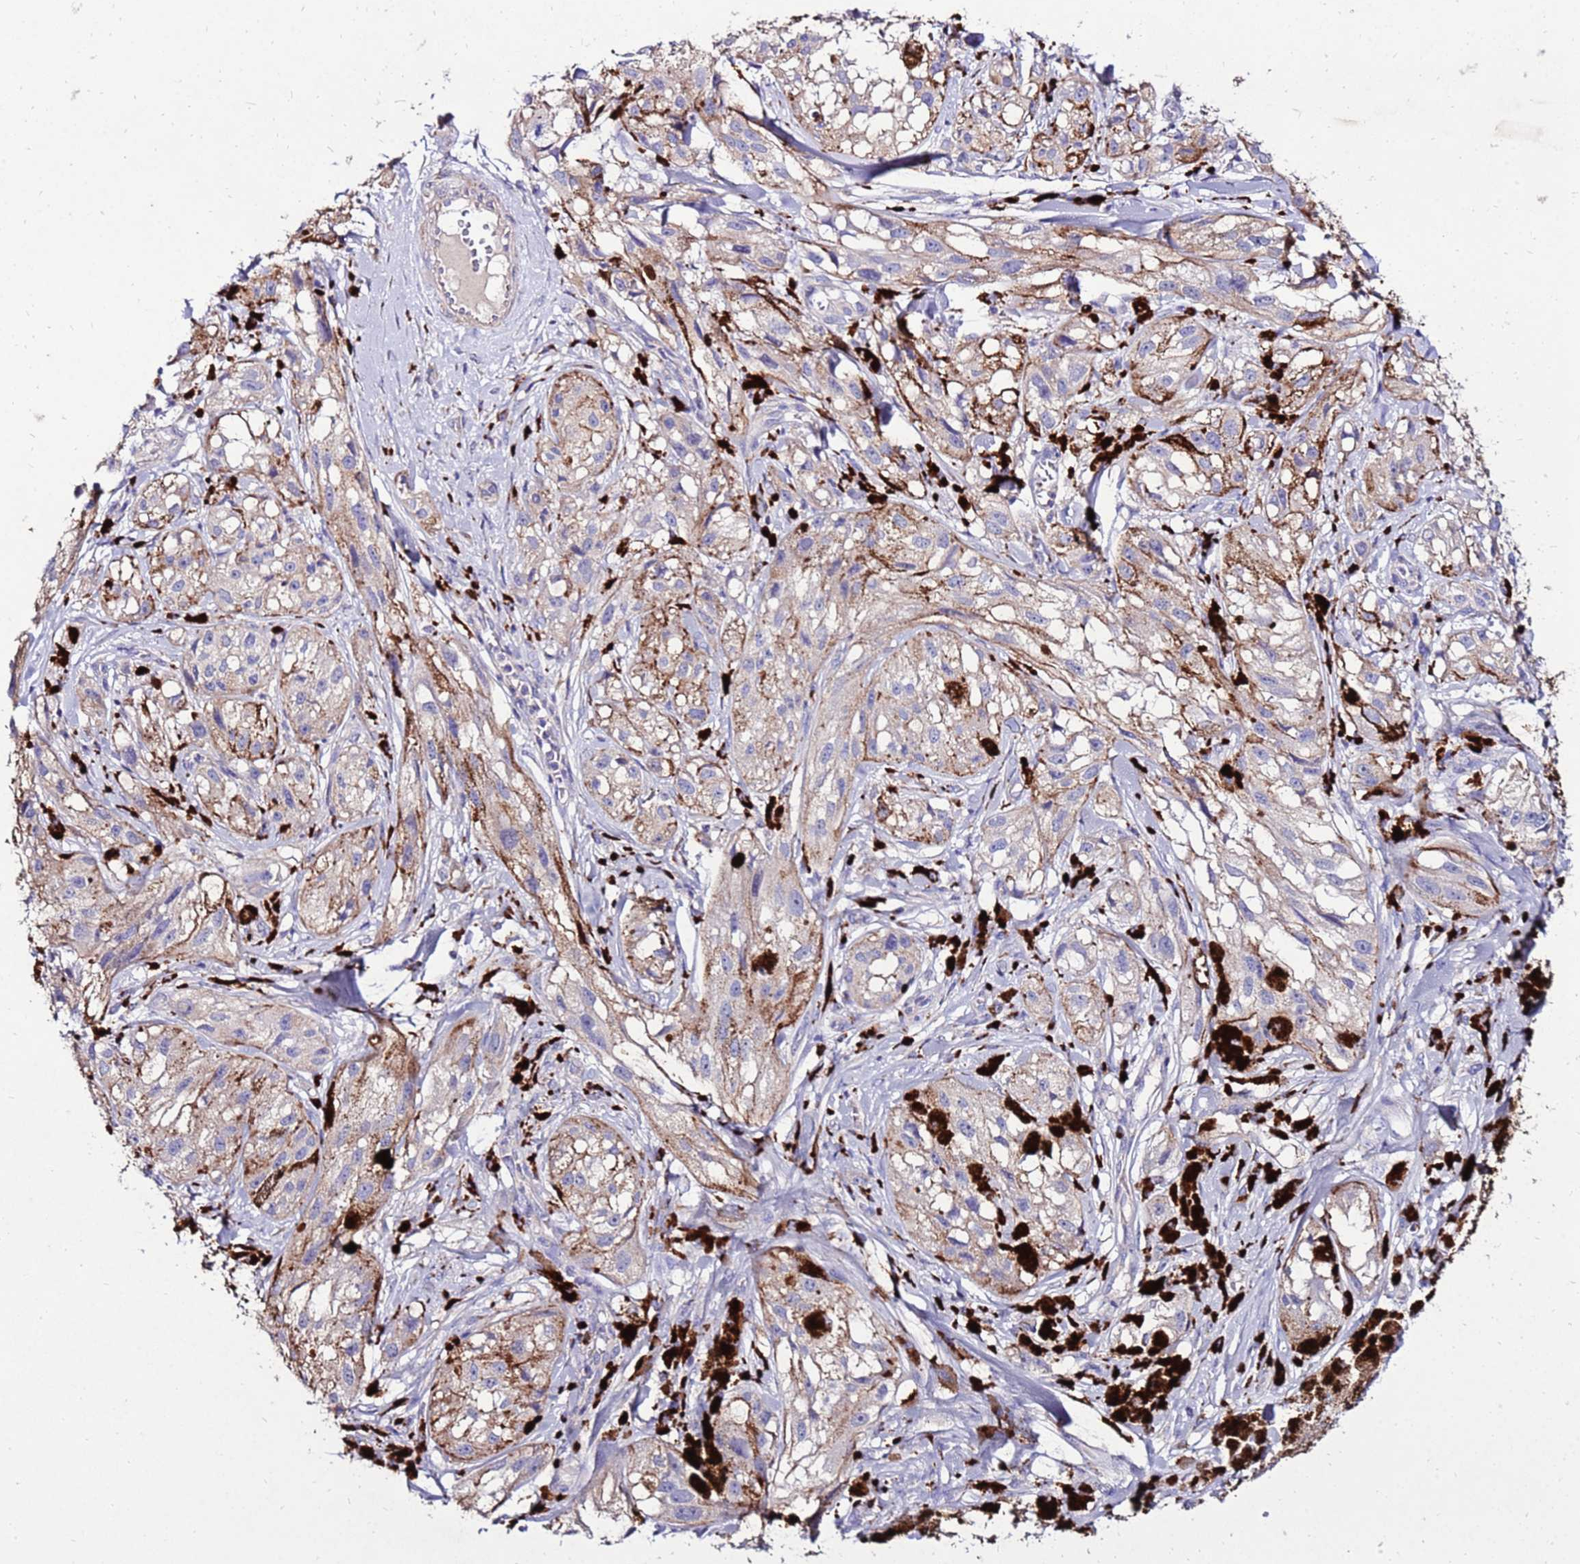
{"staining": {"intensity": "weak", "quantity": ">75%", "location": "cytoplasmic/membranous"}, "tissue": "melanoma", "cell_type": "Tumor cells", "image_type": "cancer", "snomed": [{"axis": "morphology", "description": "Malignant melanoma, NOS"}, {"axis": "topography", "description": "Skin"}], "caption": "A brown stain highlights weak cytoplasmic/membranous positivity of a protein in melanoma tumor cells.", "gene": "TMEM106C", "patient": {"sex": "male", "age": 88}}